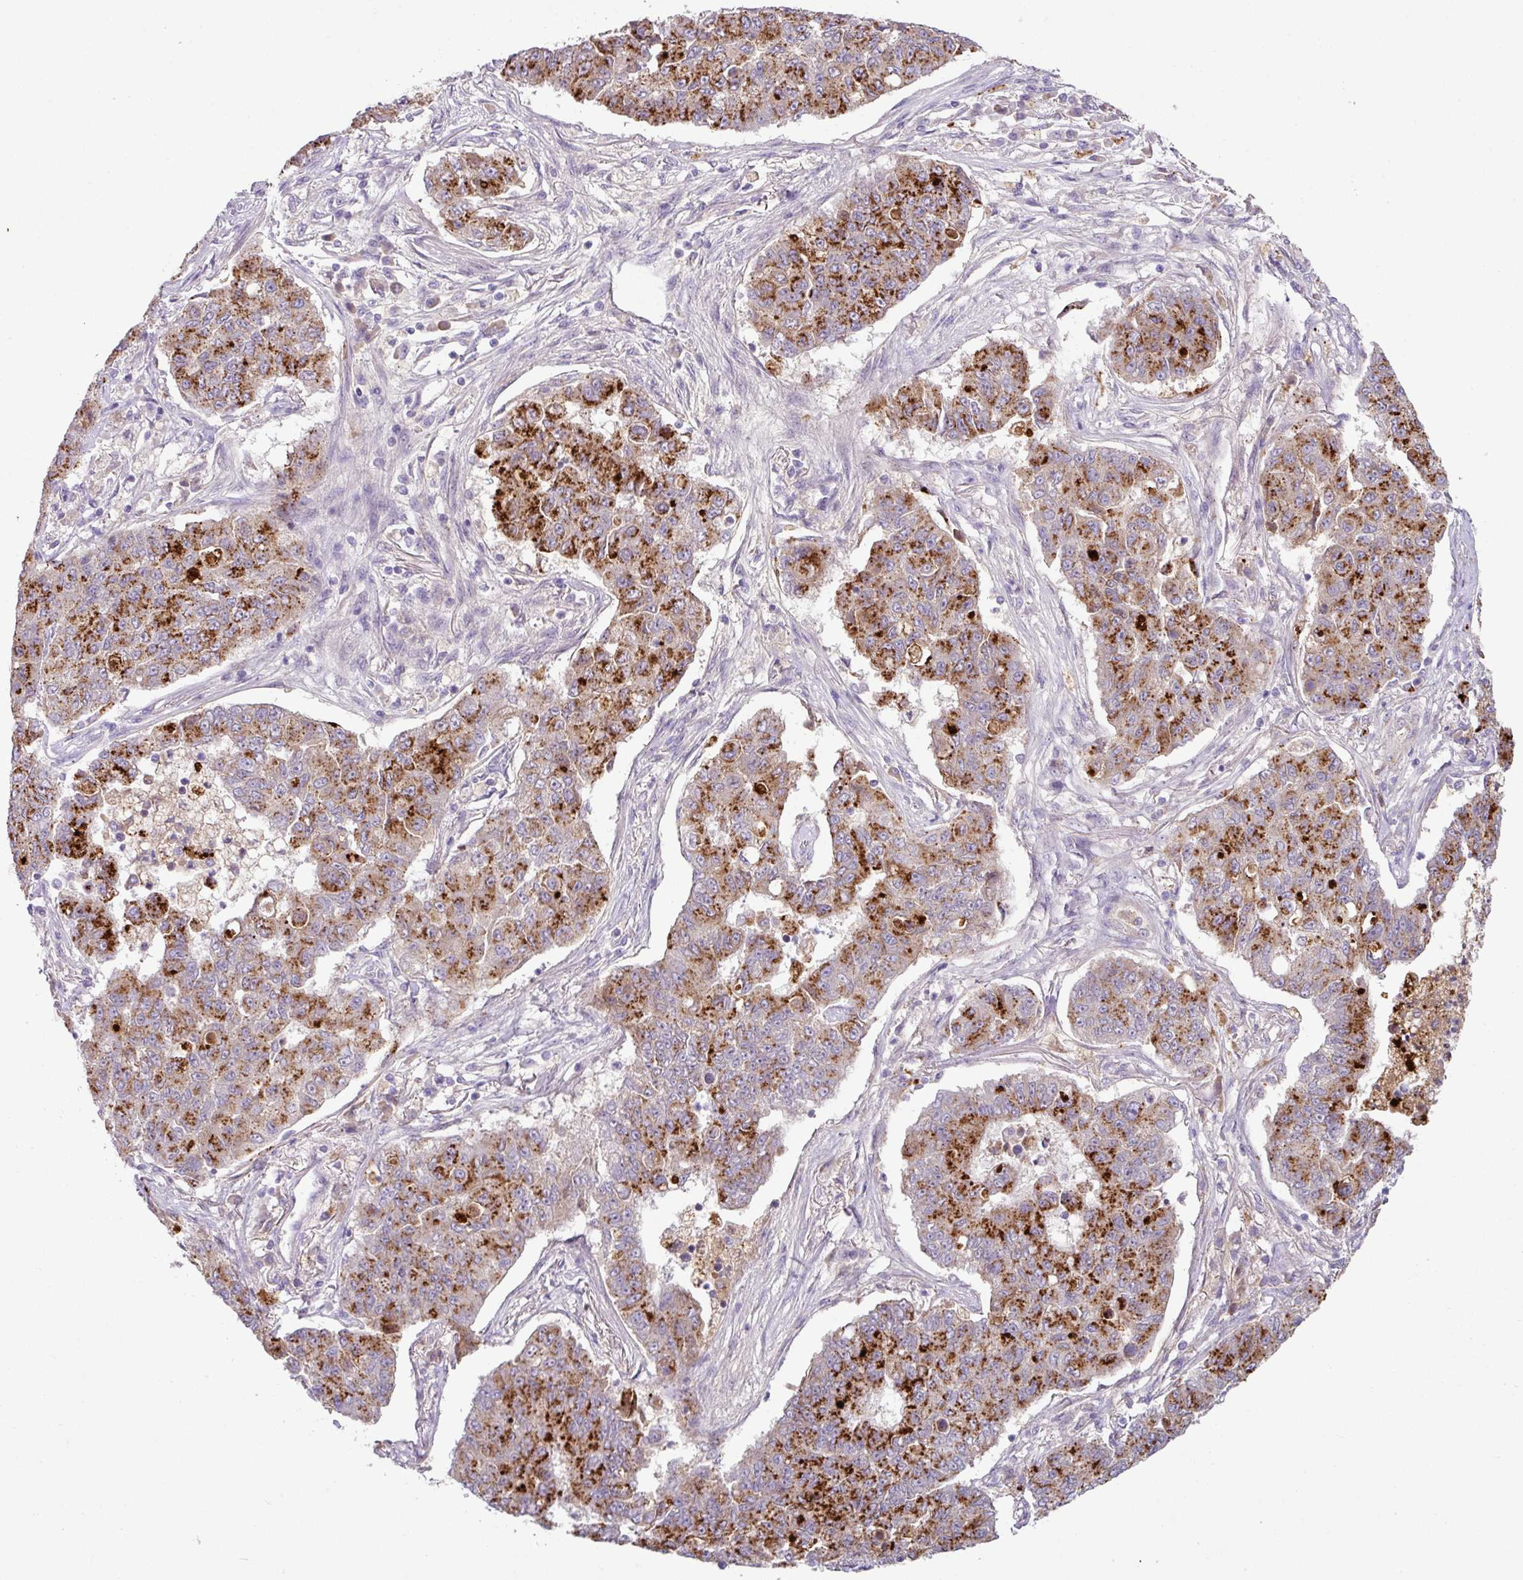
{"staining": {"intensity": "strong", "quantity": "25%-75%", "location": "cytoplasmic/membranous"}, "tissue": "lung cancer", "cell_type": "Tumor cells", "image_type": "cancer", "snomed": [{"axis": "morphology", "description": "Squamous cell carcinoma, NOS"}, {"axis": "topography", "description": "Lung"}], "caption": "This is a photomicrograph of immunohistochemistry (IHC) staining of lung squamous cell carcinoma, which shows strong positivity in the cytoplasmic/membranous of tumor cells.", "gene": "PLEKHH3", "patient": {"sex": "male", "age": 74}}